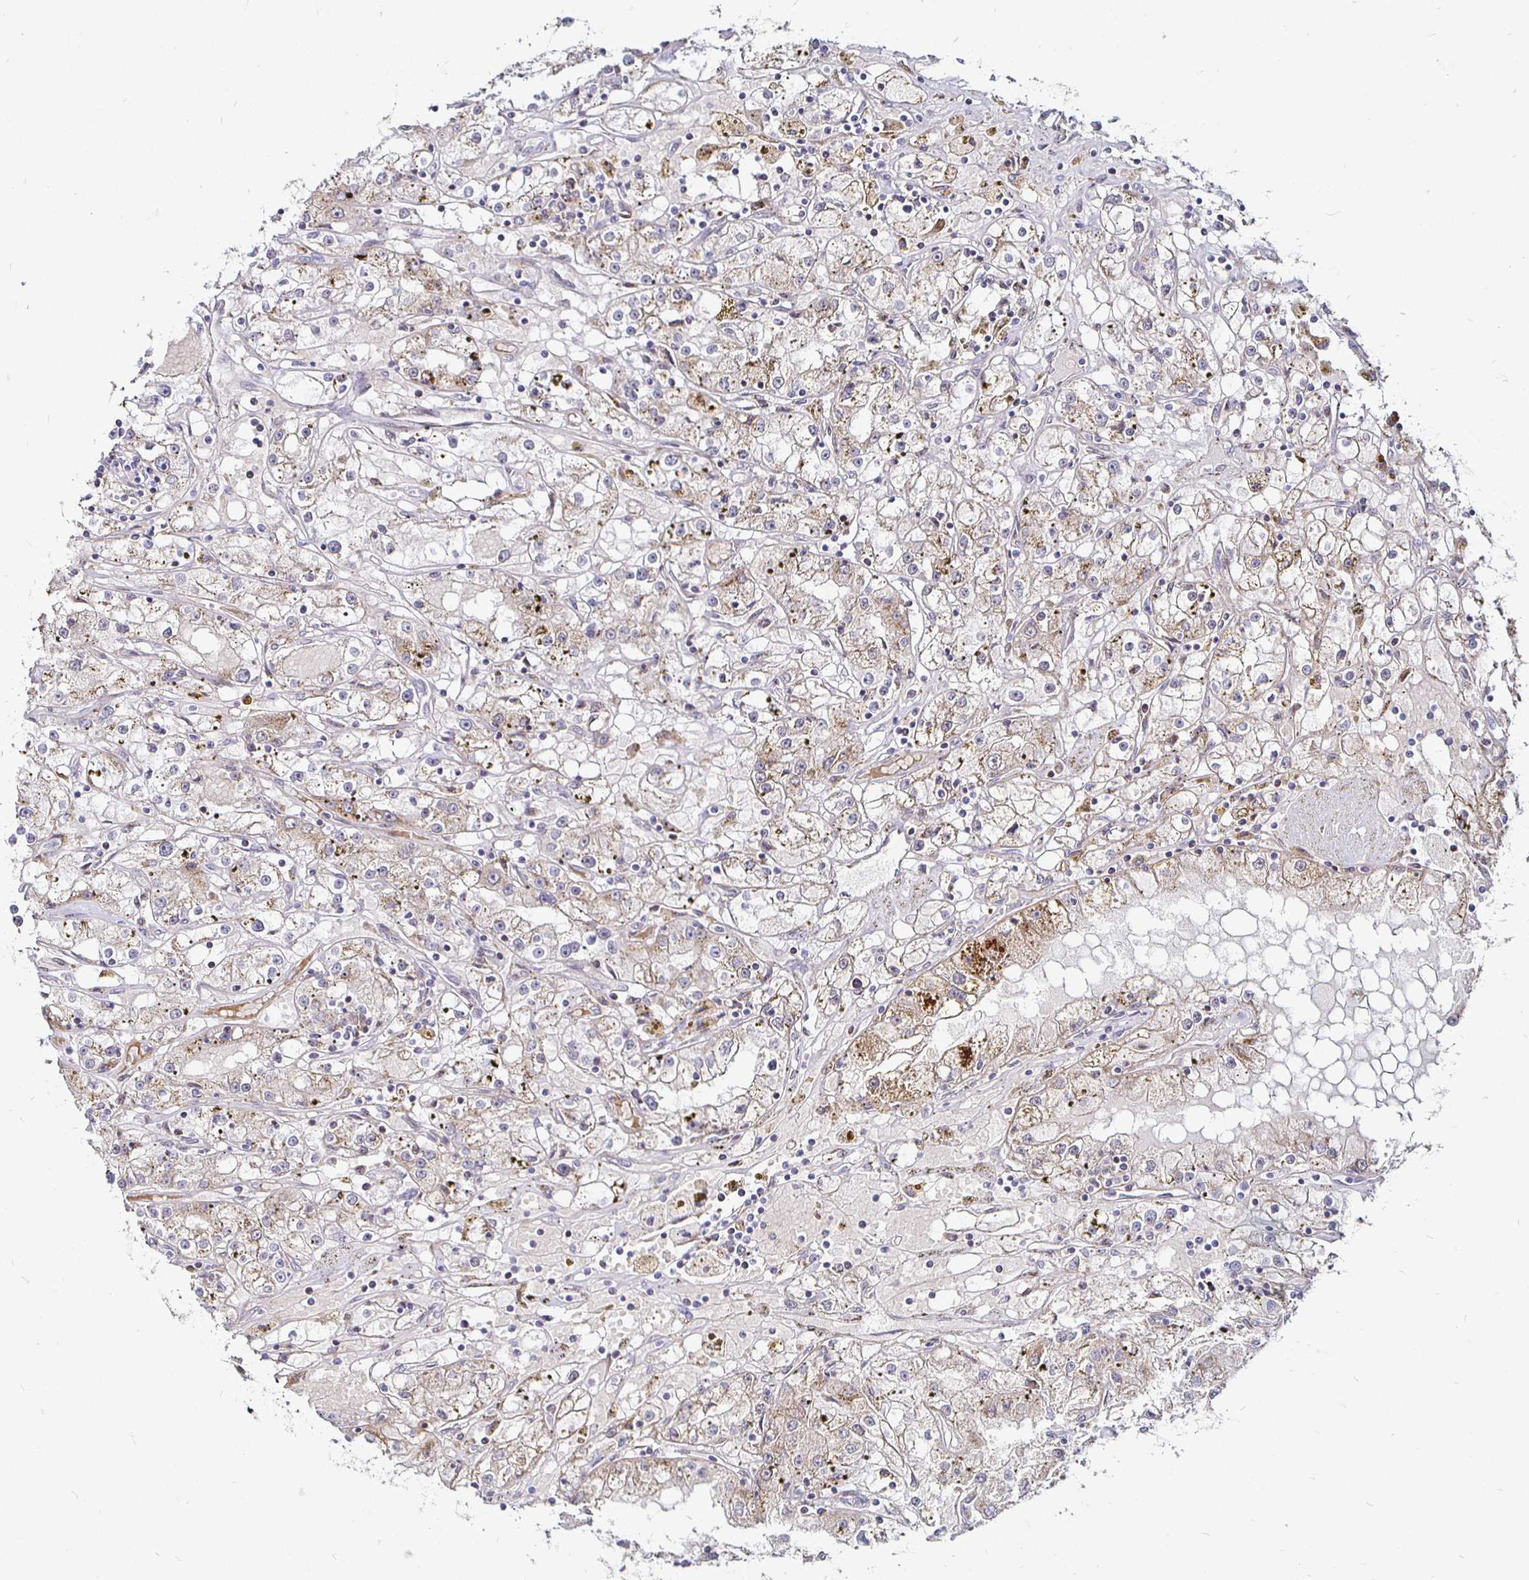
{"staining": {"intensity": "weak", "quantity": "<25%", "location": "cytoplasmic/membranous"}, "tissue": "renal cancer", "cell_type": "Tumor cells", "image_type": "cancer", "snomed": [{"axis": "morphology", "description": "Adenocarcinoma, NOS"}, {"axis": "topography", "description": "Kidney"}], "caption": "The IHC image has no significant positivity in tumor cells of renal cancer (adenocarcinoma) tissue.", "gene": "ATG3", "patient": {"sex": "male", "age": 56}}